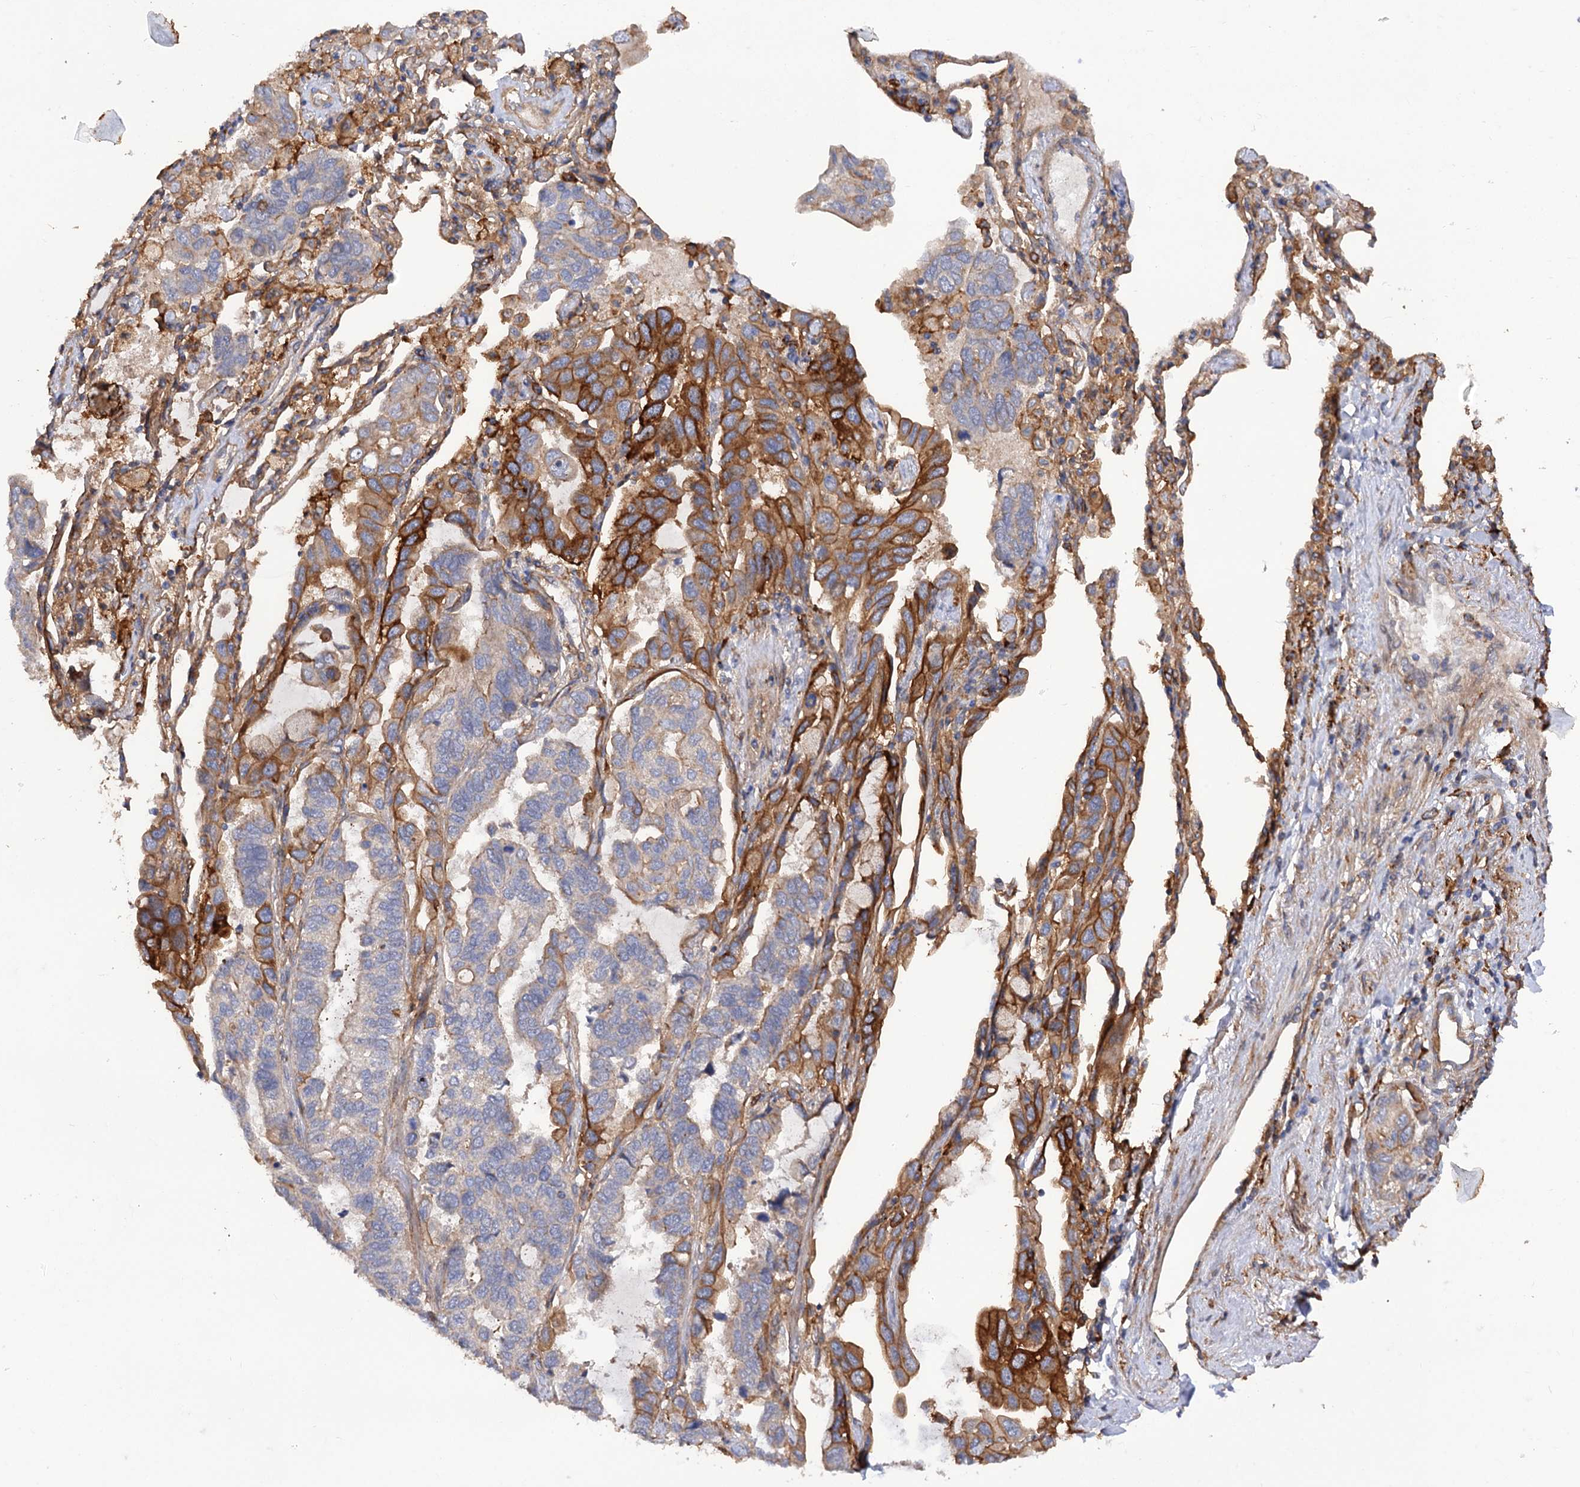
{"staining": {"intensity": "strong", "quantity": "<25%", "location": "cytoplasmic/membranous"}, "tissue": "lung cancer", "cell_type": "Tumor cells", "image_type": "cancer", "snomed": [{"axis": "morphology", "description": "Adenocarcinoma, NOS"}, {"axis": "topography", "description": "Lung"}], "caption": "This is an image of immunohistochemistry (IHC) staining of lung cancer, which shows strong positivity in the cytoplasmic/membranous of tumor cells.", "gene": "CSAD", "patient": {"sex": "male", "age": 64}}